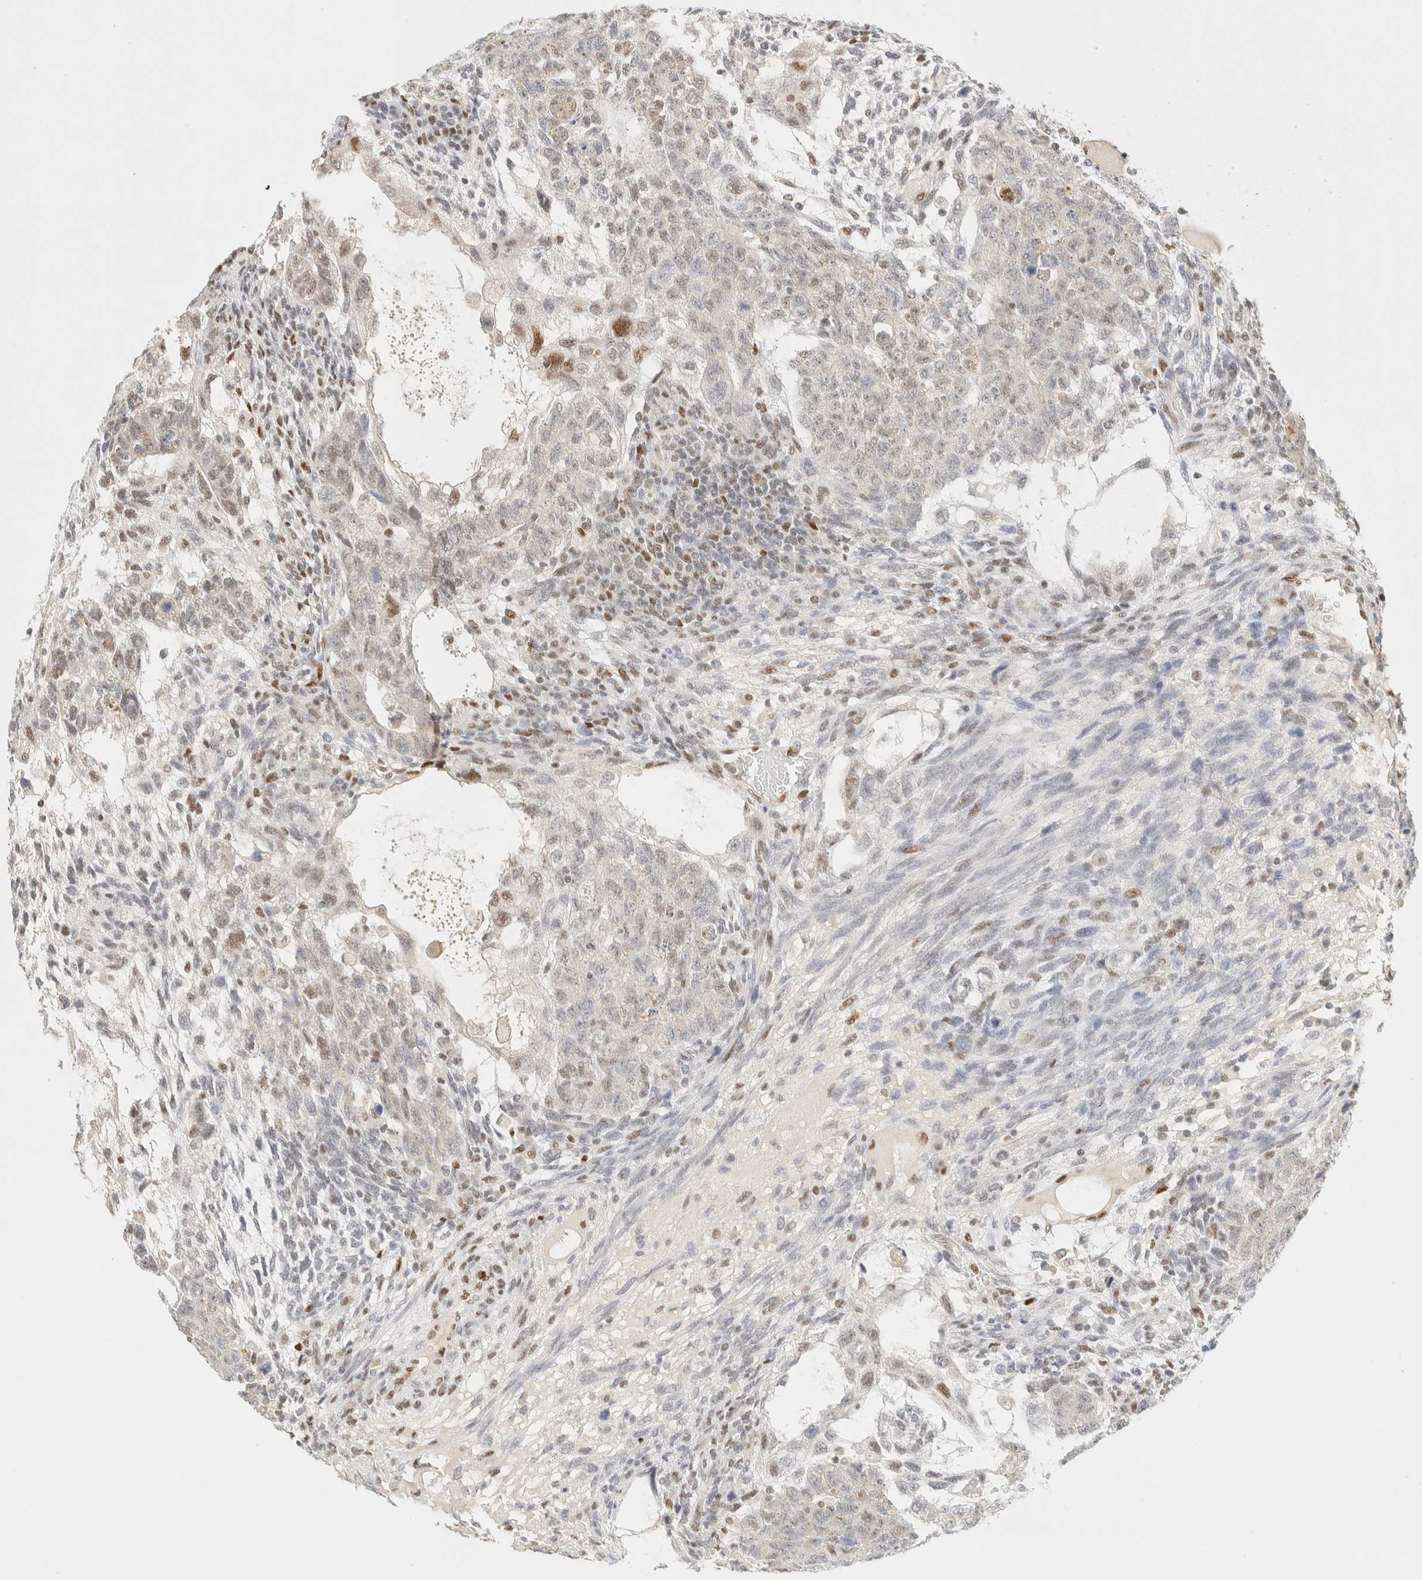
{"staining": {"intensity": "weak", "quantity": "<25%", "location": "nuclear"}, "tissue": "testis cancer", "cell_type": "Tumor cells", "image_type": "cancer", "snomed": [{"axis": "morphology", "description": "Normal tissue, NOS"}, {"axis": "morphology", "description": "Carcinoma, Embryonal, NOS"}, {"axis": "topography", "description": "Testis"}], "caption": "Immunohistochemistry (IHC) micrograph of human testis cancer (embryonal carcinoma) stained for a protein (brown), which shows no positivity in tumor cells.", "gene": "DDB2", "patient": {"sex": "male", "age": 36}}